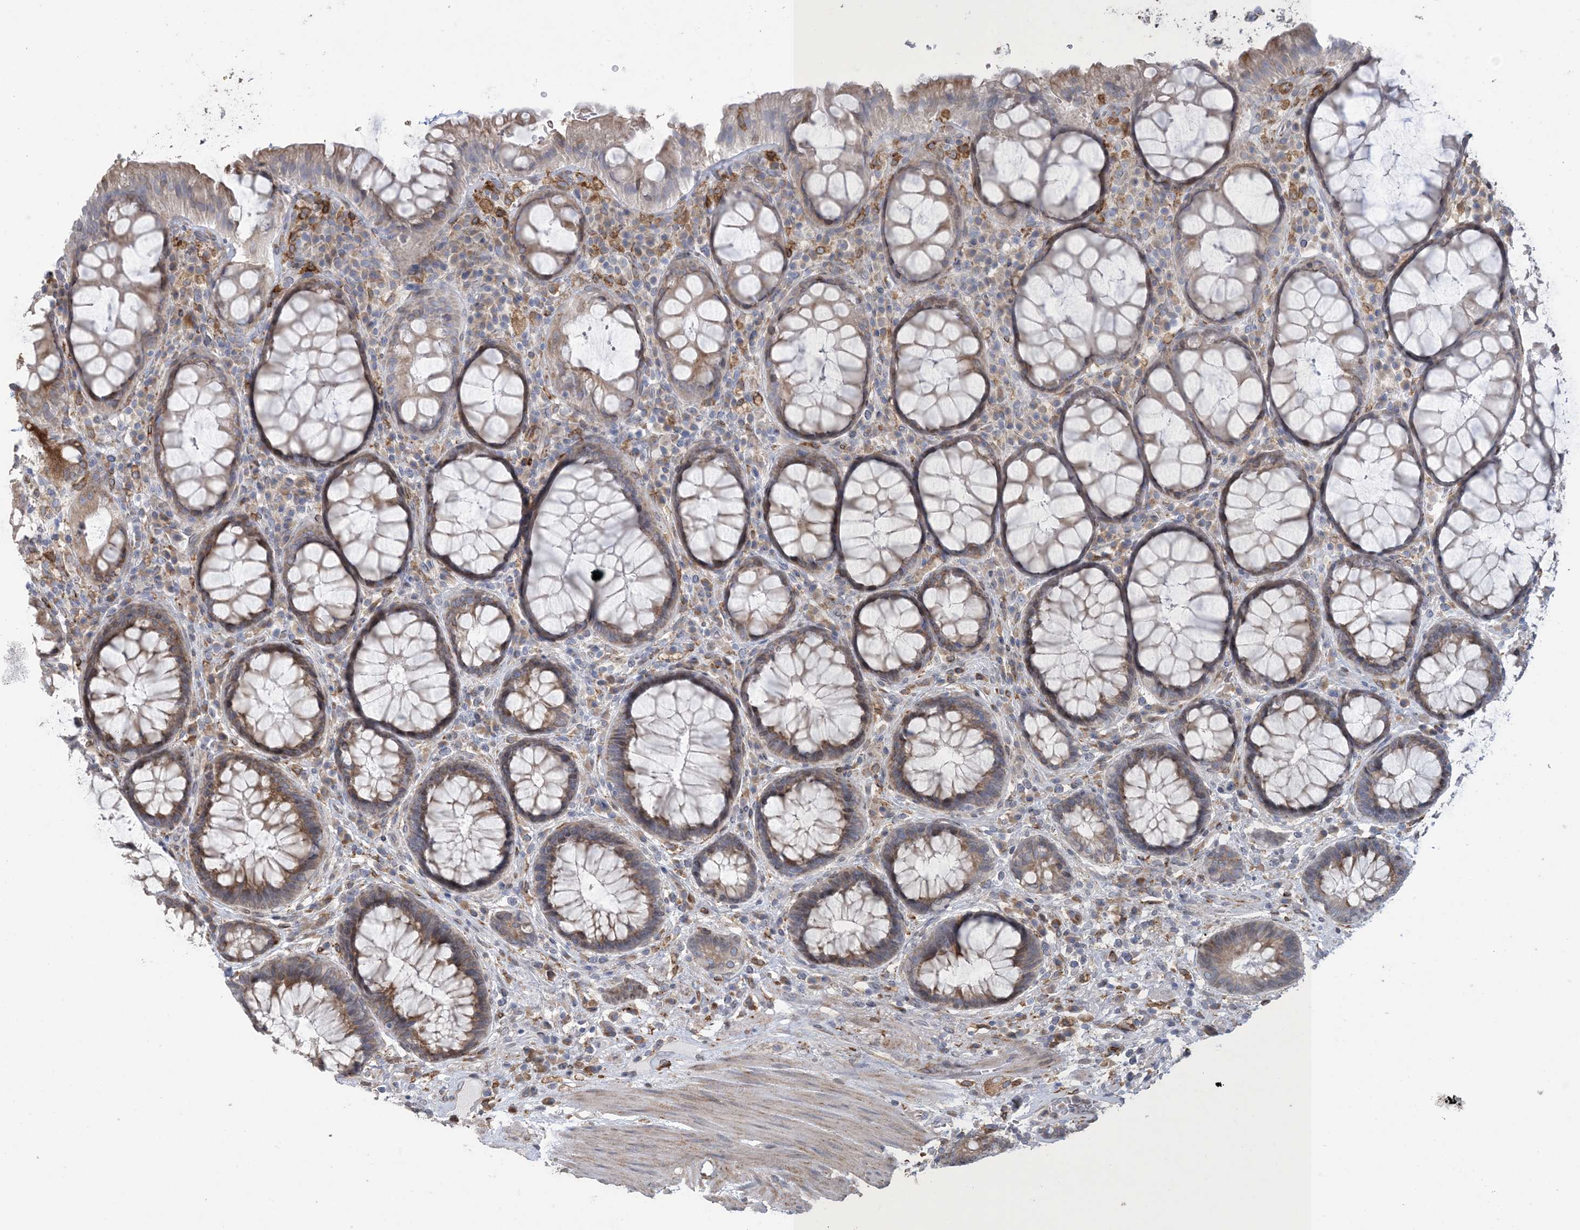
{"staining": {"intensity": "moderate", "quantity": ">75%", "location": "cytoplasmic/membranous"}, "tissue": "rectum", "cell_type": "Glandular cells", "image_type": "normal", "snomed": [{"axis": "morphology", "description": "Normal tissue, NOS"}, {"axis": "topography", "description": "Rectum"}], "caption": "Rectum stained with immunohistochemistry exhibits moderate cytoplasmic/membranous expression in about >75% of glandular cells. (DAB = brown stain, brightfield microscopy at high magnification).", "gene": "SHANK1", "patient": {"sex": "male", "age": 64}}